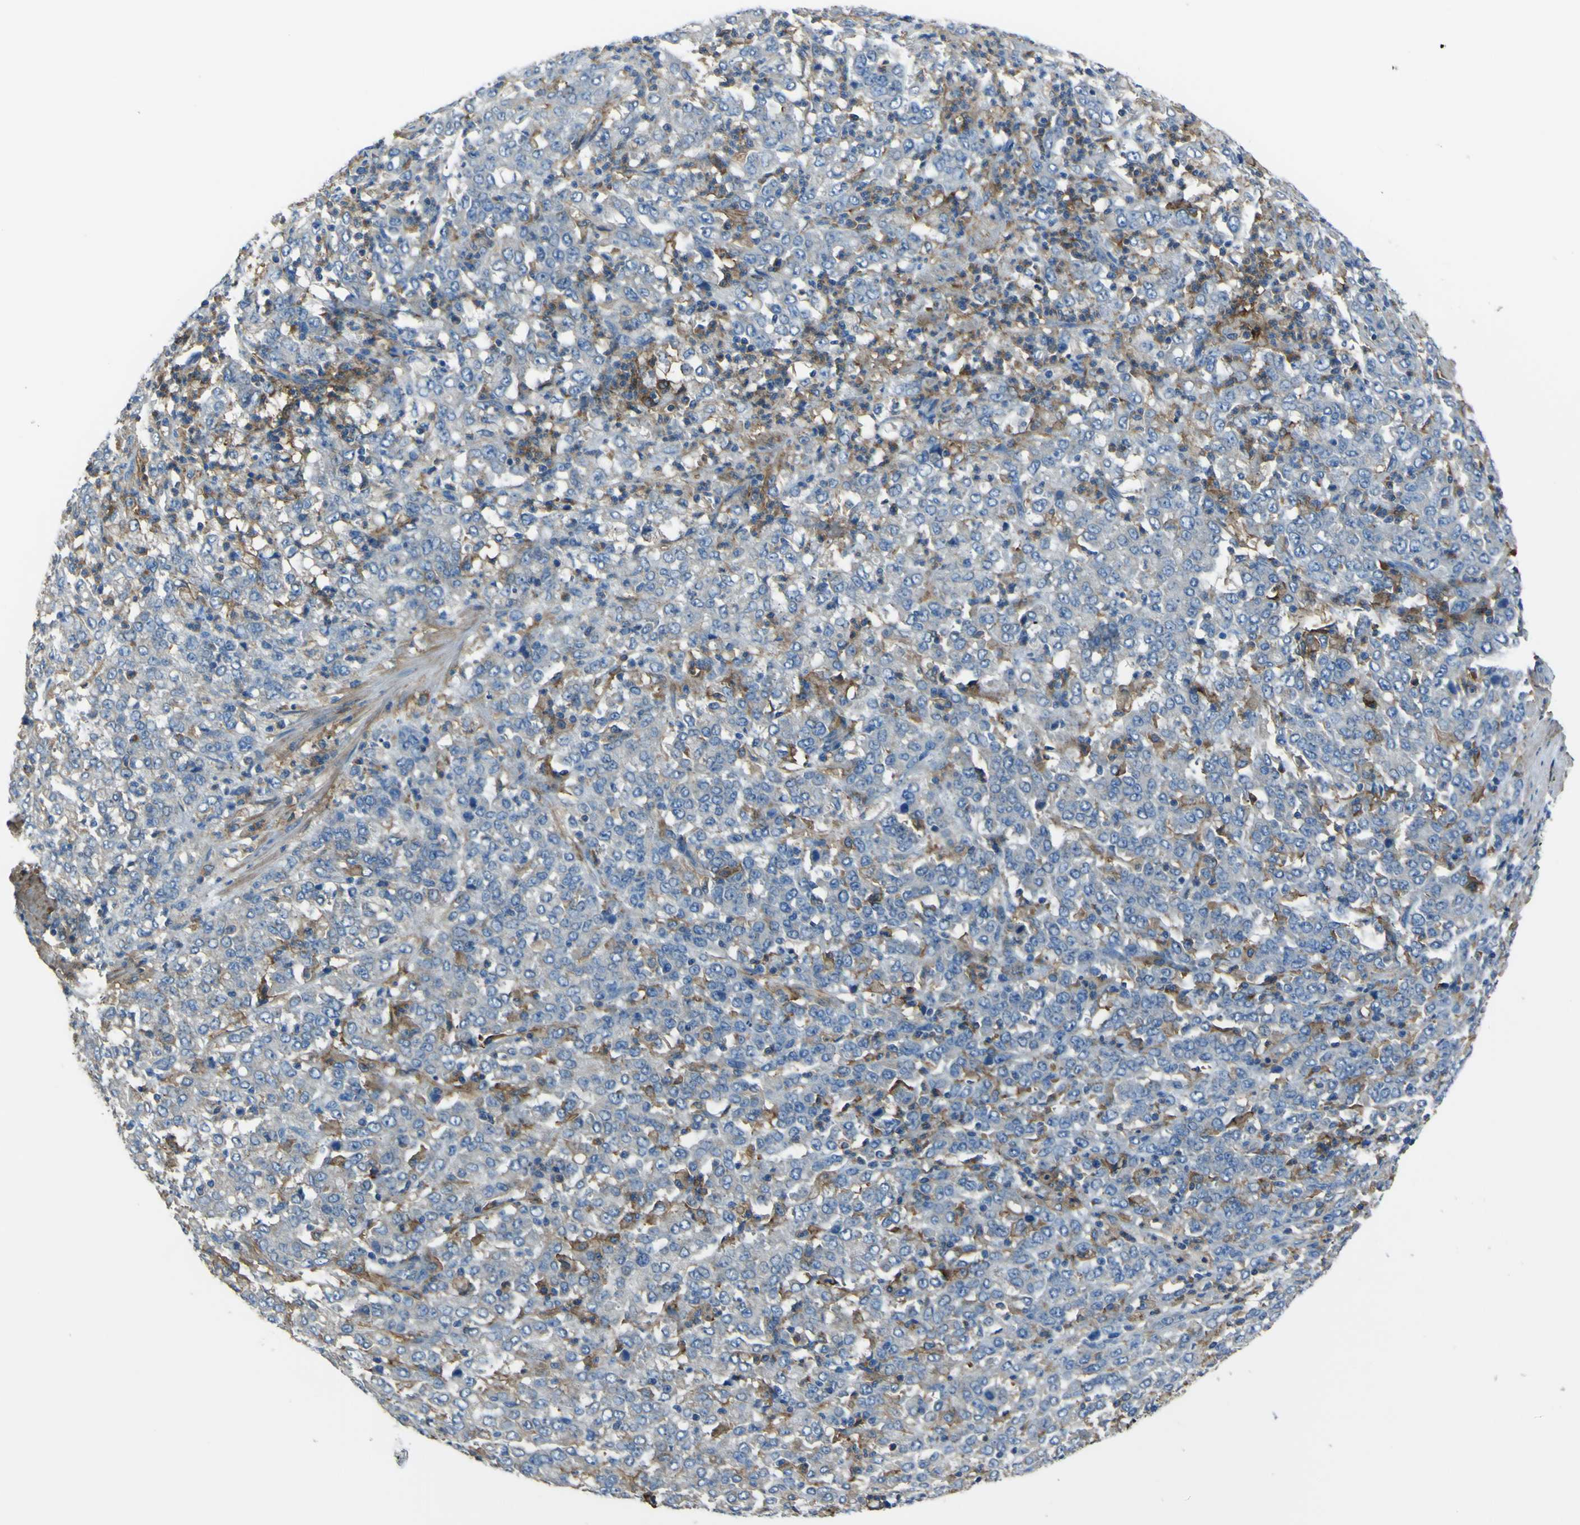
{"staining": {"intensity": "negative", "quantity": "none", "location": "none"}, "tissue": "stomach cancer", "cell_type": "Tumor cells", "image_type": "cancer", "snomed": [{"axis": "morphology", "description": "Adenocarcinoma, NOS"}, {"axis": "topography", "description": "Stomach, lower"}], "caption": "A micrograph of human stomach adenocarcinoma is negative for staining in tumor cells.", "gene": "LAIR1", "patient": {"sex": "female", "age": 71}}